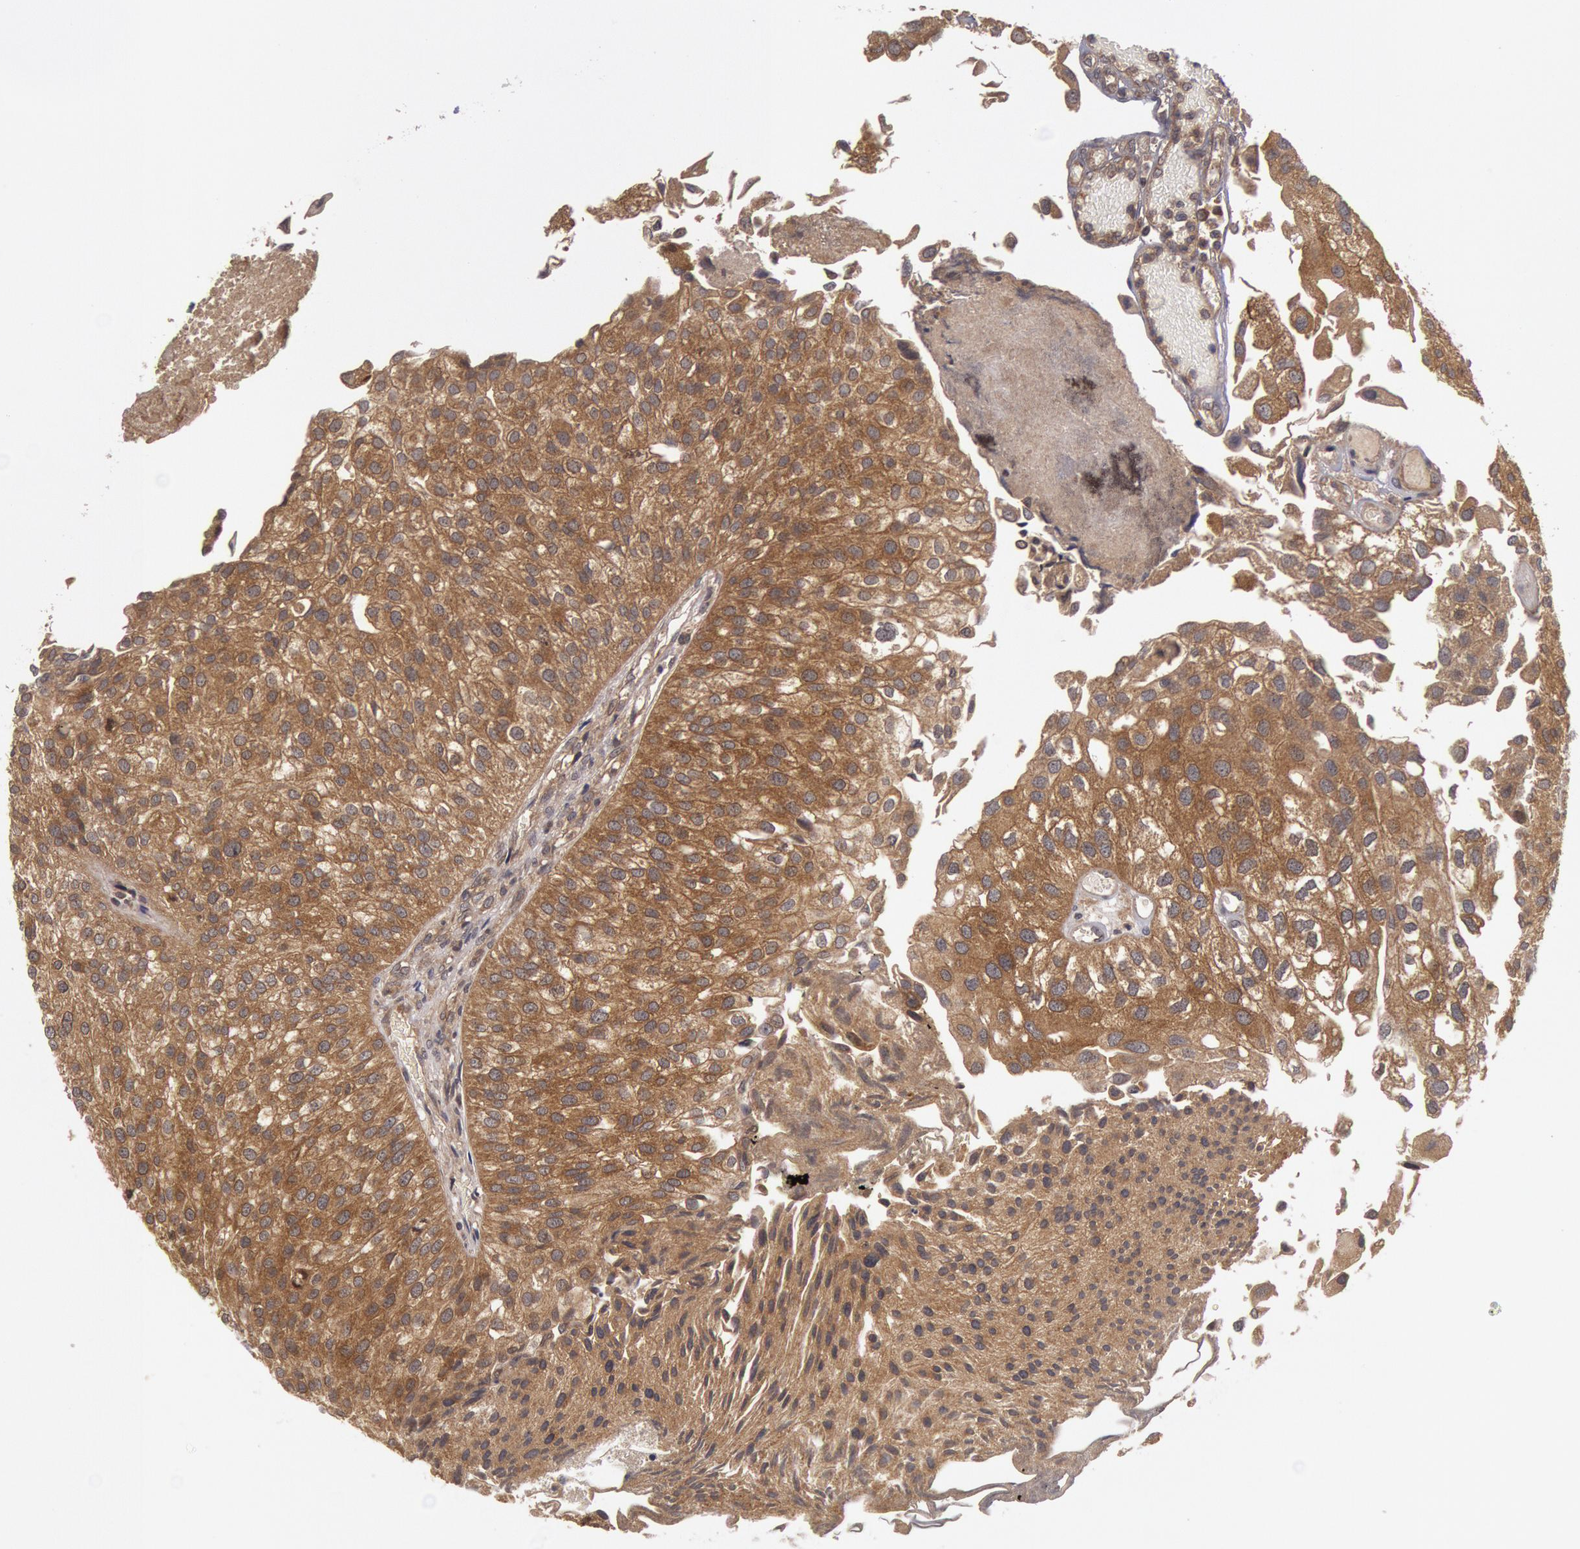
{"staining": {"intensity": "moderate", "quantity": ">75%", "location": "cytoplasmic/membranous"}, "tissue": "urothelial cancer", "cell_type": "Tumor cells", "image_type": "cancer", "snomed": [{"axis": "morphology", "description": "Urothelial carcinoma, Low grade"}, {"axis": "topography", "description": "Urinary bladder"}], "caption": "Immunohistochemistry photomicrograph of human urothelial cancer stained for a protein (brown), which displays medium levels of moderate cytoplasmic/membranous staining in about >75% of tumor cells.", "gene": "BRAF", "patient": {"sex": "female", "age": 89}}